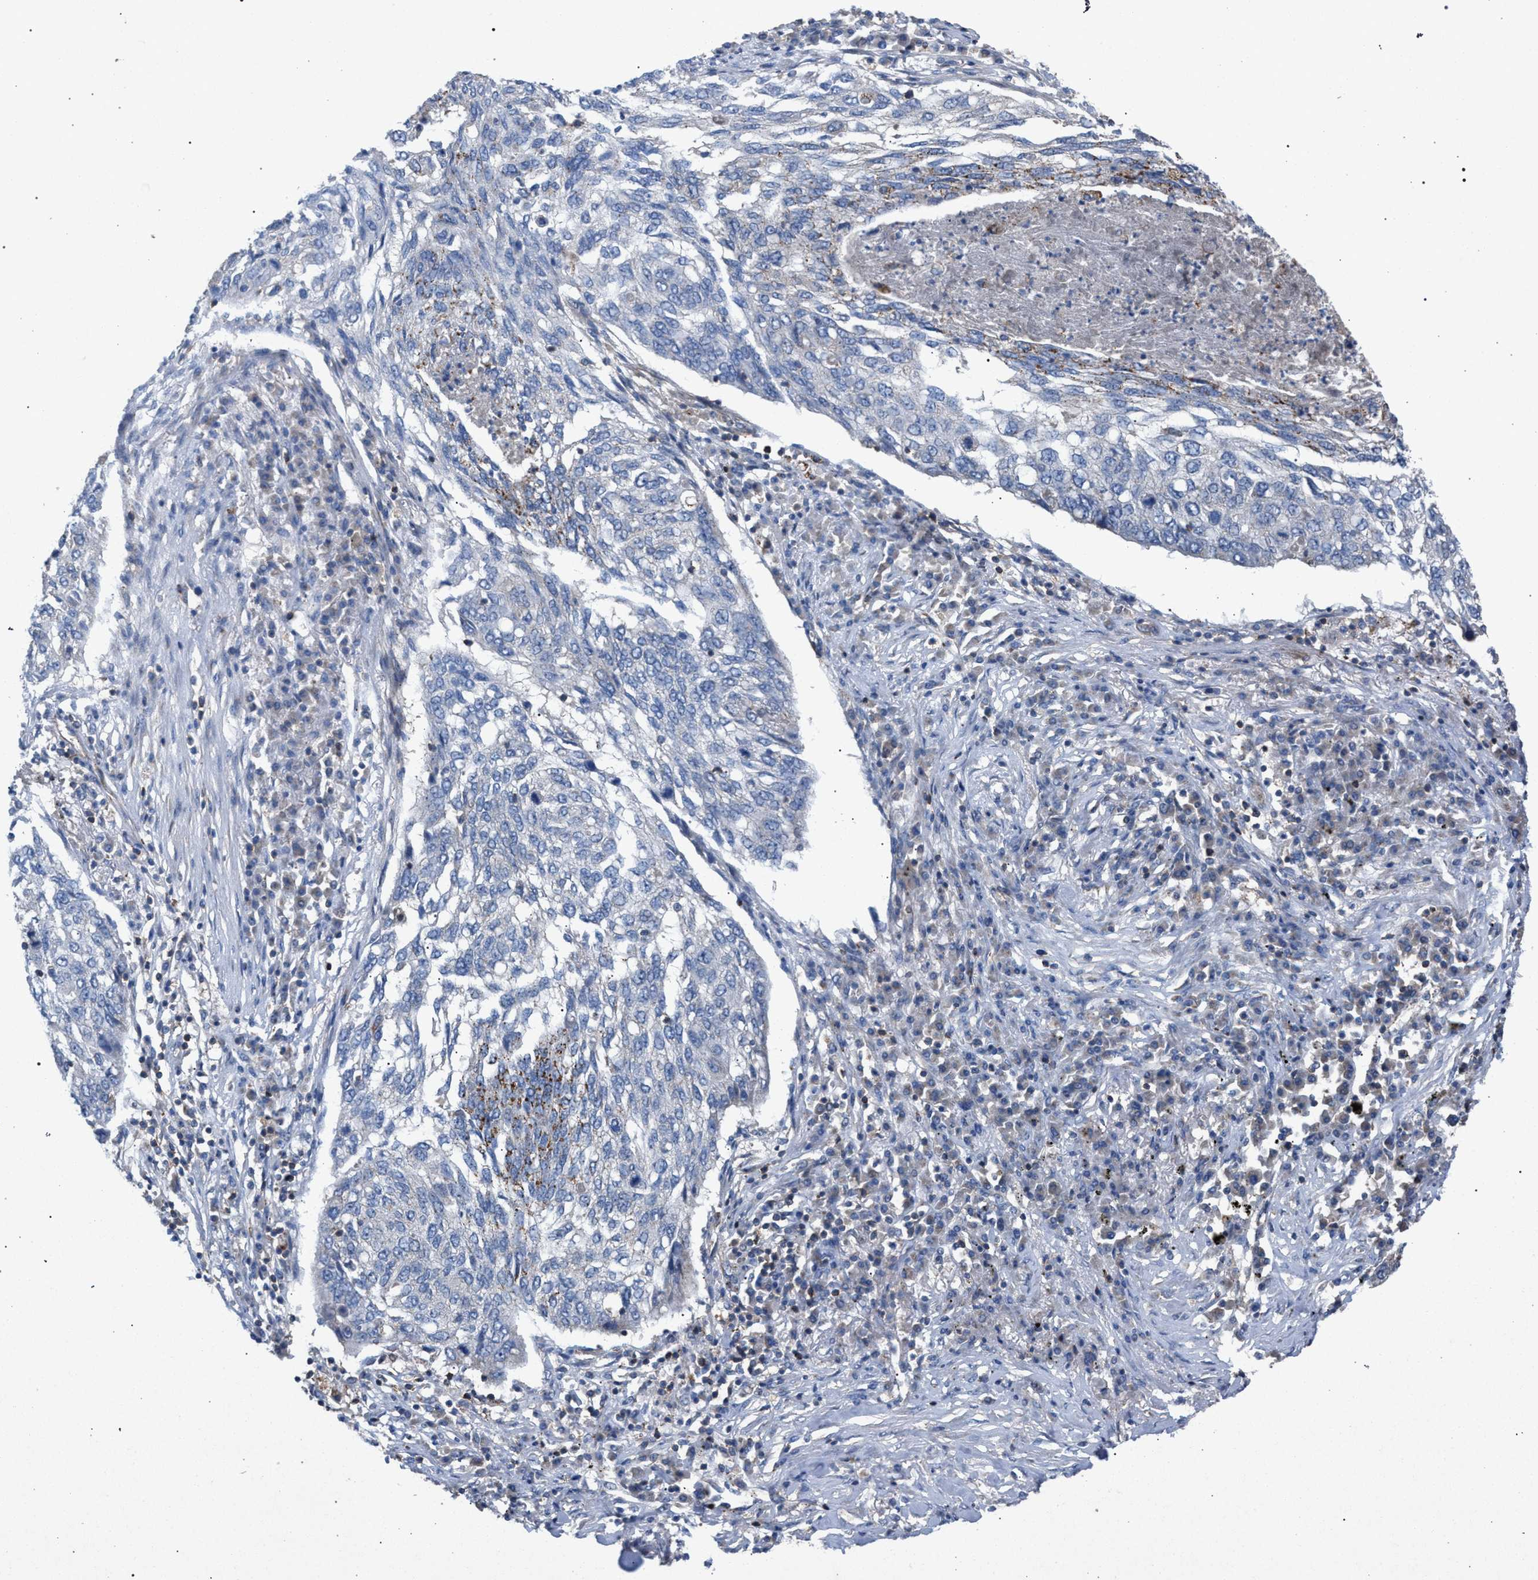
{"staining": {"intensity": "weak", "quantity": "<25%", "location": "cytoplasmic/membranous"}, "tissue": "lung cancer", "cell_type": "Tumor cells", "image_type": "cancer", "snomed": [{"axis": "morphology", "description": "Squamous cell carcinoma, NOS"}, {"axis": "topography", "description": "Lung"}], "caption": "There is no significant staining in tumor cells of squamous cell carcinoma (lung). (Immunohistochemistry, brightfield microscopy, high magnification).", "gene": "VPS13A", "patient": {"sex": "female", "age": 63}}